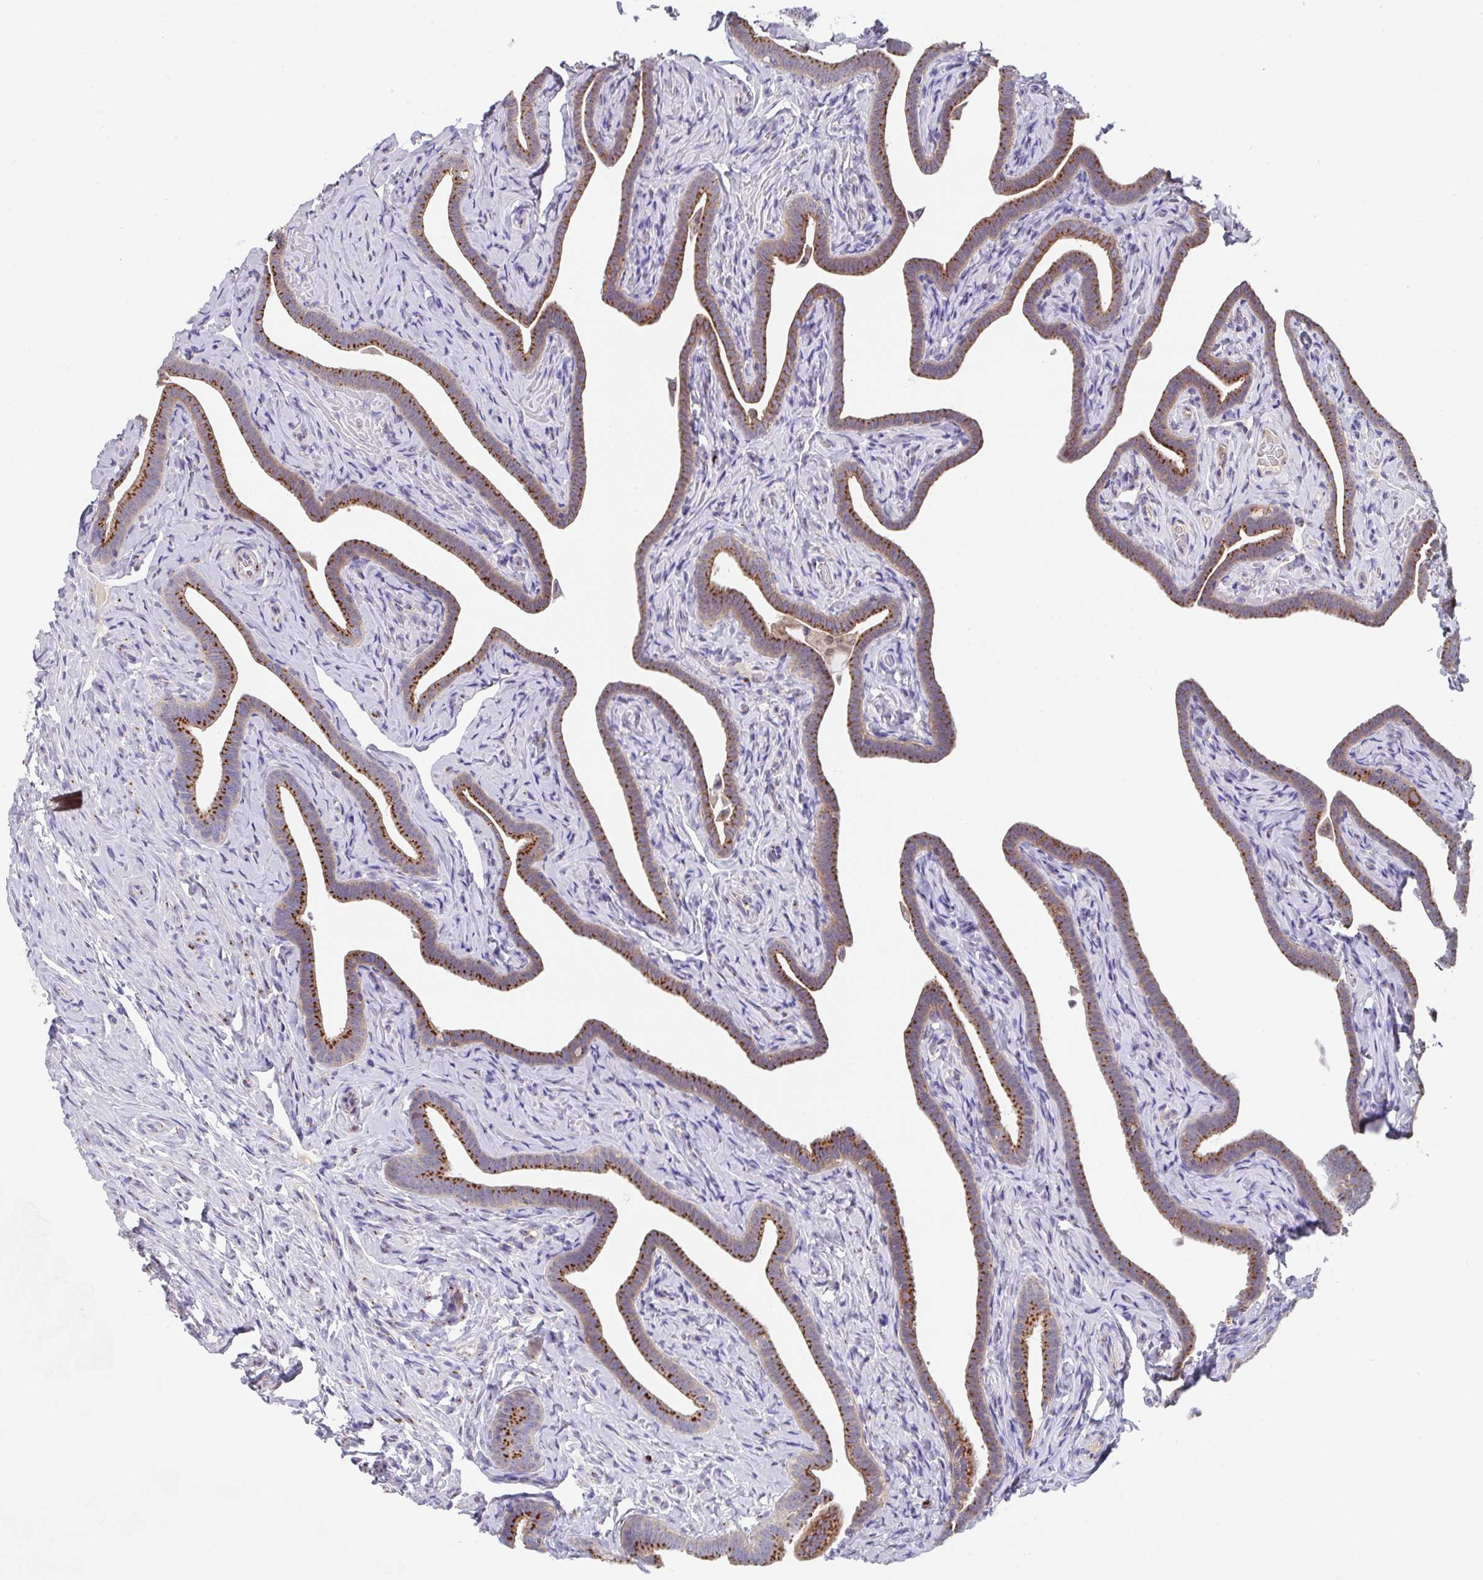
{"staining": {"intensity": "strong", "quantity": ">75%", "location": "cytoplasmic/membranous"}, "tissue": "fallopian tube", "cell_type": "Glandular cells", "image_type": "normal", "snomed": [{"axis": "morphology", "description": "Normal tissue, NOS"}, {"axis": "topography", "description": "Fallopian tube"}], "caption": "The histopathology image reveals immunohistochemical staining of normal fallopian tube. There is strong cytoplasmic/membranous staining is appreciated in approximately >75% of glandular cells. (IHC, brightfield microscopy, high magnification).", "gene": "PROSER3", "patient": {"sex": "female", "age": 69}}